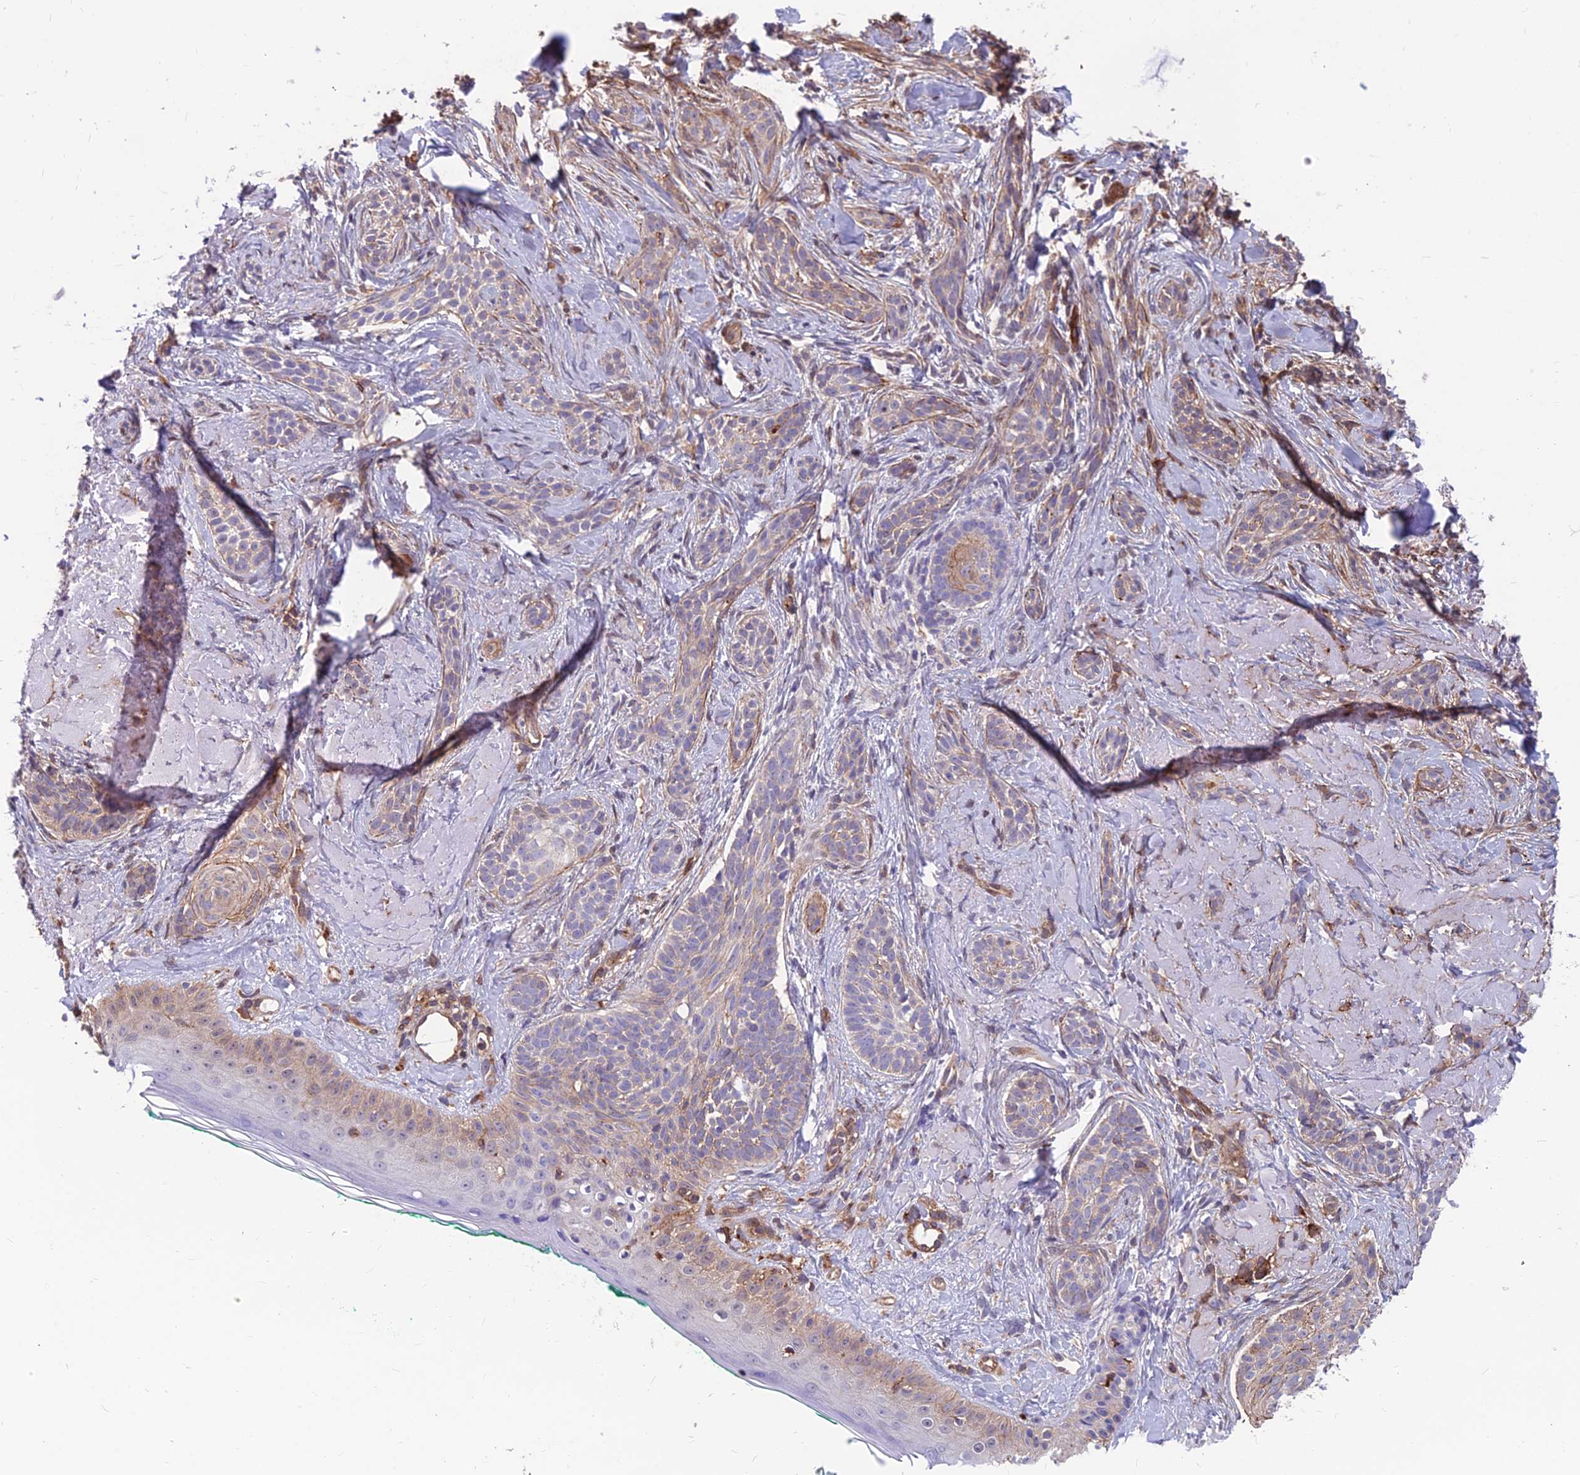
{"staining": {"intensity": "negative", "quantity": "none", "location": "none"}, "tissue": "skin cancer", "cell_type": "Tumor cells", "image_type": "cancer", "snomed": [{"axis": "morphology", "description": "Basal cell carcinoma"}, {"axis": "topography", "description": "Skin"}], "caption": "A high-resolution photomicrograph shows immunohistochemistry (IHC) staining of skin basal cell carcinoma, which demonstrates no significant positivity in tumor cells. The staining is performed using DAB brown chromogen with nuclei counter-stained in using hematoxylin.", "gene": "RTN4RL1", "patient": {"sex": "male", "age": 71}}